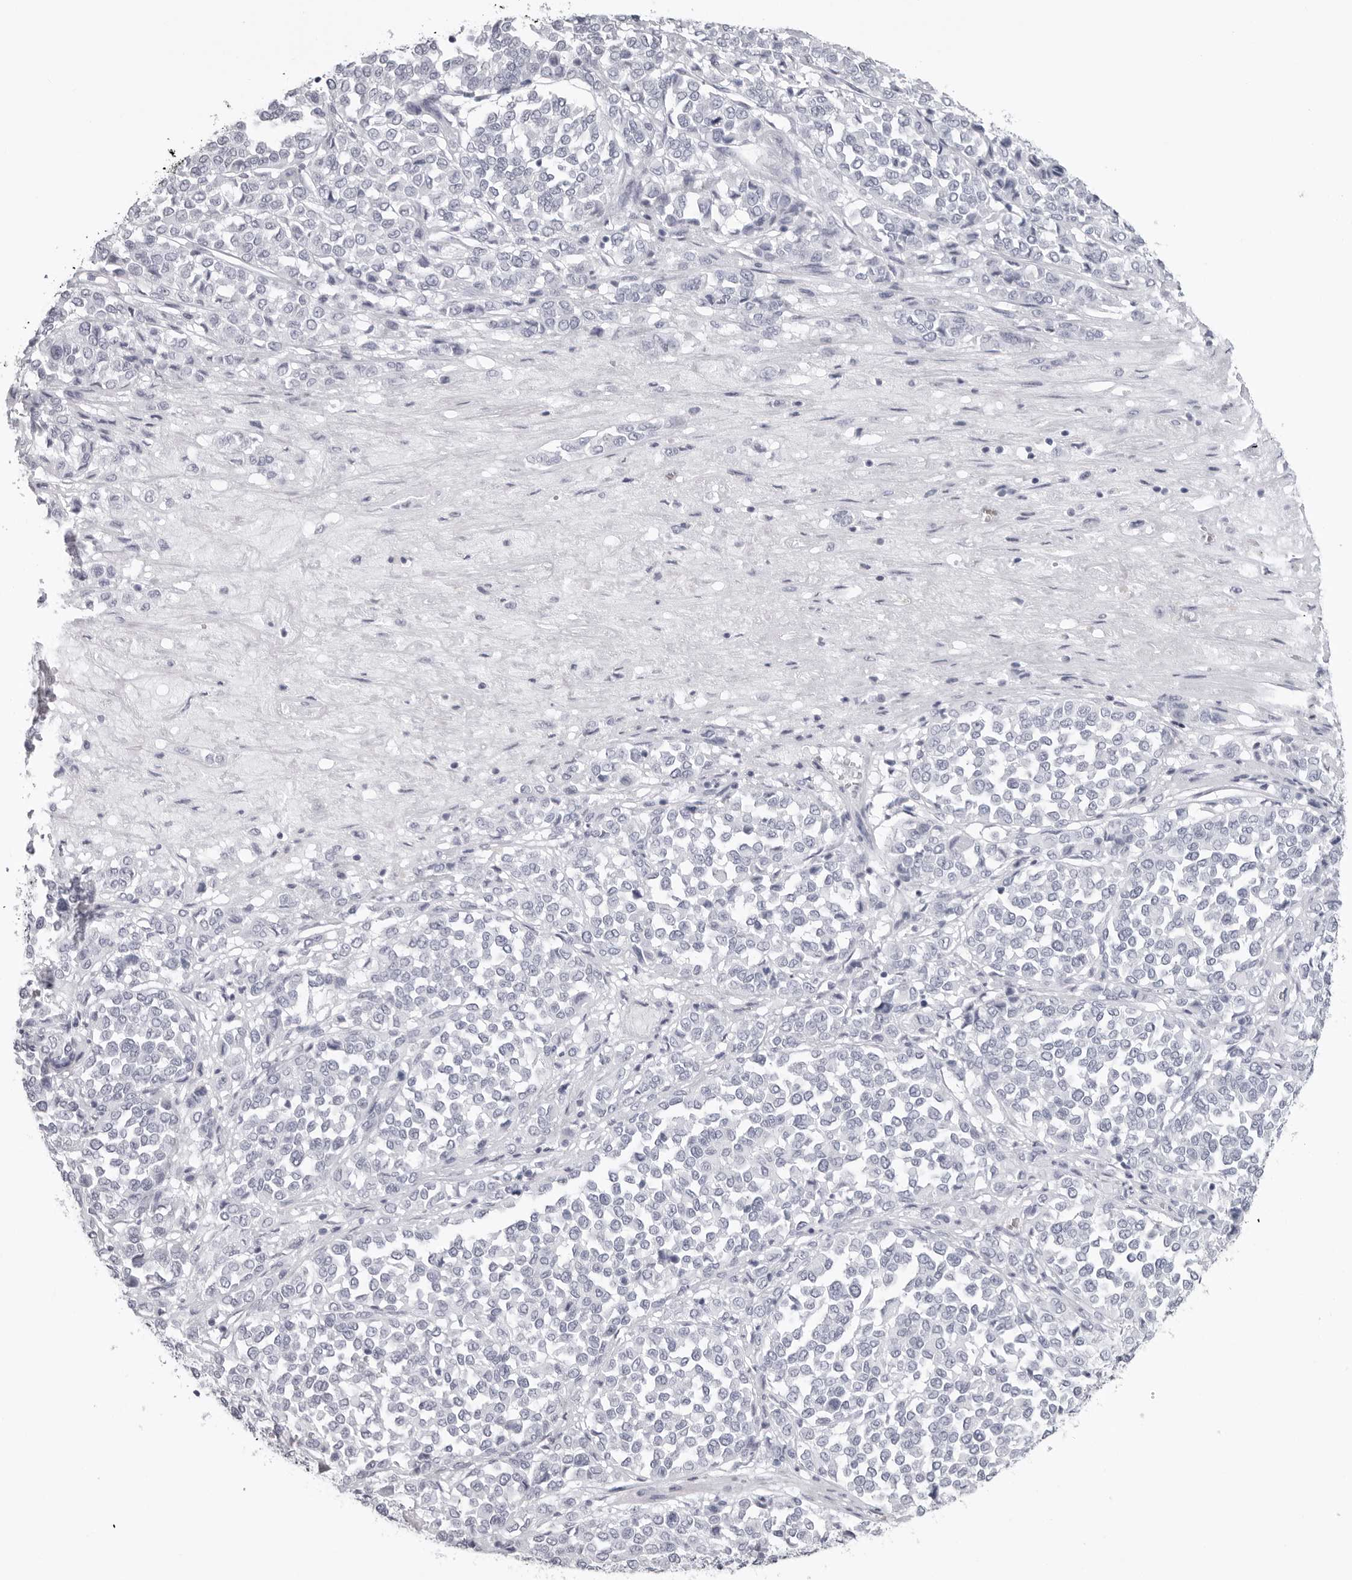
{"staining": {"intensity": "negative", "quantity": "none", "location": "none"}, "tissue": "melanoma", "cell_type": "Tumor cells", "image_type": "cancer", "snomed": [{"axis": "morphology", "description": "Malignant melanoma, Metastatic site"}, {"axis": "topography", "description": "Pancreas"}], "caption": "DAB immunohistochemical staining of melanoma demonstrates no significant expression in tumor cells.", "gene": "EPB41", "patient": {"sex": "female", "age": 30}}